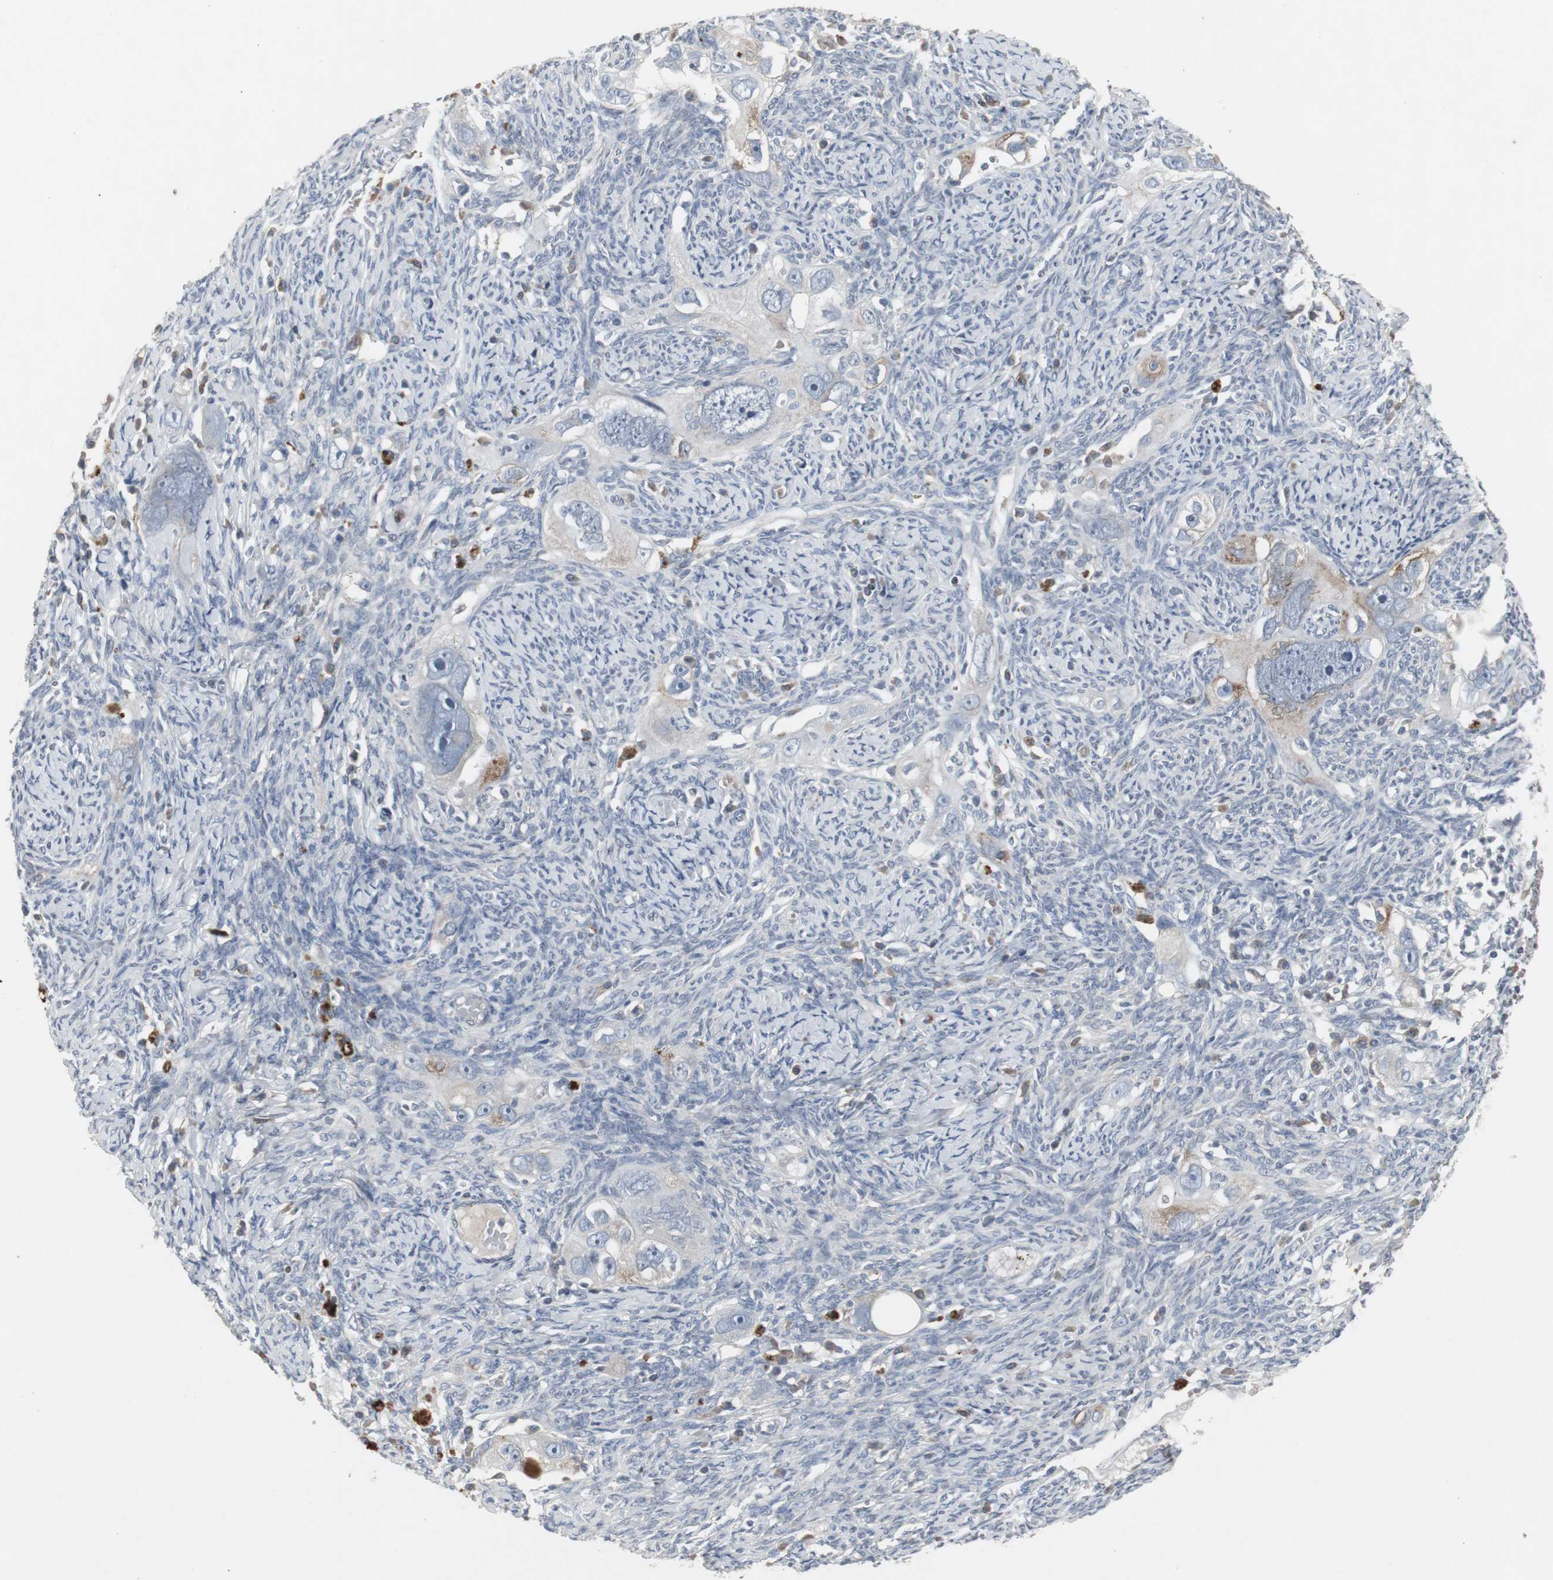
{"staining": {"intensity": "weak", "quantity": "25%-75%", "location": "cytoplasmic/membranous"}, "tissue": "ovarian cancer", "cell_type": "Tumor cells", "image_type": "cancer", "snomed": [{"axis": "morphology", "description": "Normal tissue, NOS"}, {"axis": "morphology", "description": "Cystadenocarcinoma, serous, NOS"}, {"axis": "topography", "description": "Ovary"}], "caption": "Ovarian serous cystadenocarcinoma stained with a brown dye displays weak cytoplasmic/membranous positive positivity in approximately 25%-75% of tumor cells.", "gene": "ACAA1", "patient": {"sex": "female", "age": 62}}